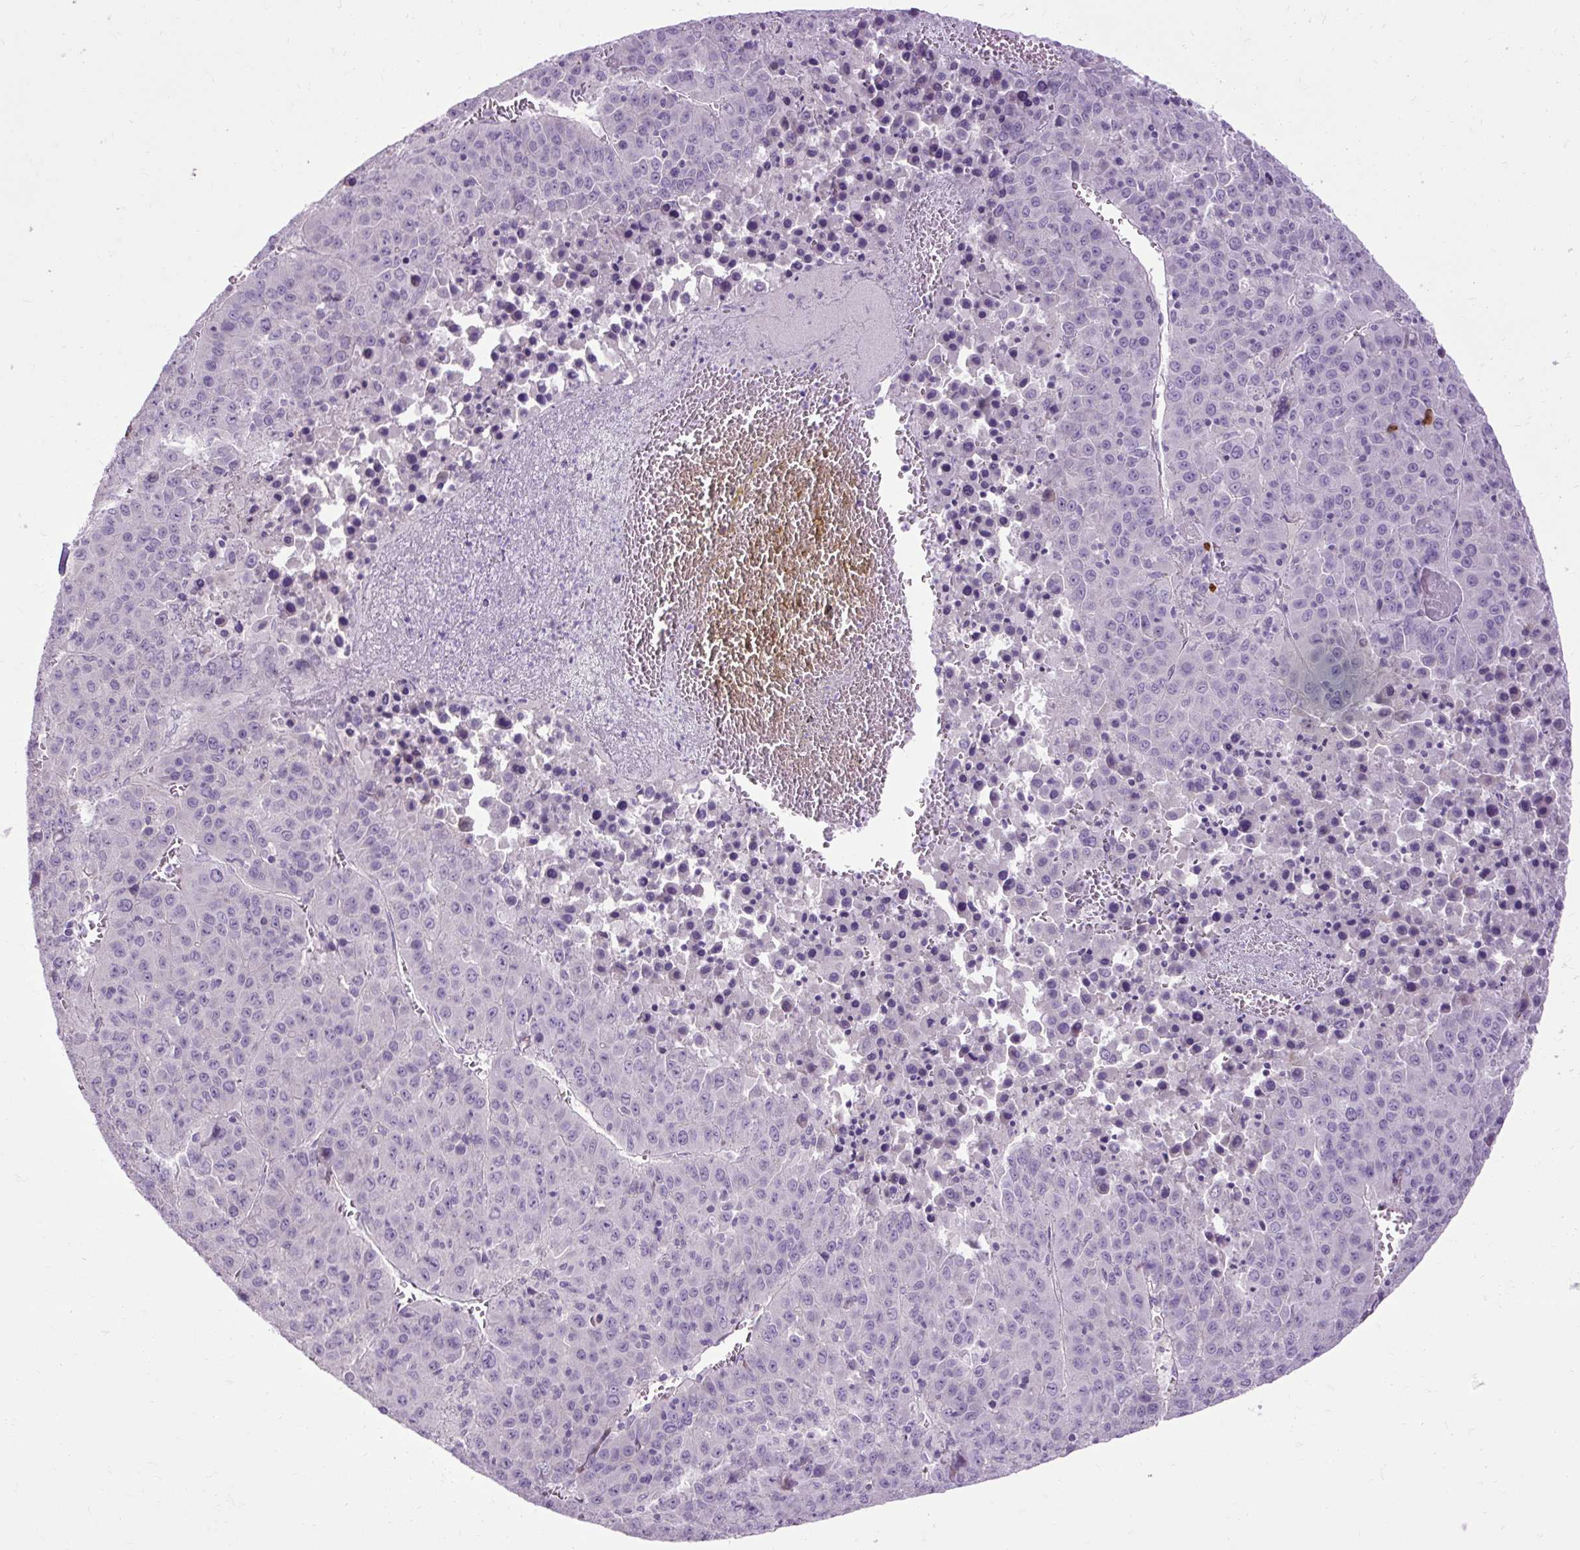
{"staining": {"intensity": "negative", "quantity": "none", "location": "none"}, "tissue": "liver cancer", "cell_type": "Tumor cells", "image_type": "cancer", "snomed": [{"axis": "morphology", "description": "Carcinoma, Hepatocellular, NOS"}, {"axis": "topography", "description": "Liver"}], "caption": "This photomicrograph is of liver cancer (hepatocellular carcinoma) stained with immunohistochemistry (IHC) to label a protein in brown with the nuclei are counter-stained blue. There is no staining in tumor cells. (Stains: DAB (3,3'-diaminobenzidine) immunohistochemistry (IHC) with hematoxylin counter stain, Microscopy: brightfield microscopy at high magnification).", "gene": "ARRDC2", "patient": {"sex": "female", "age": 53}}